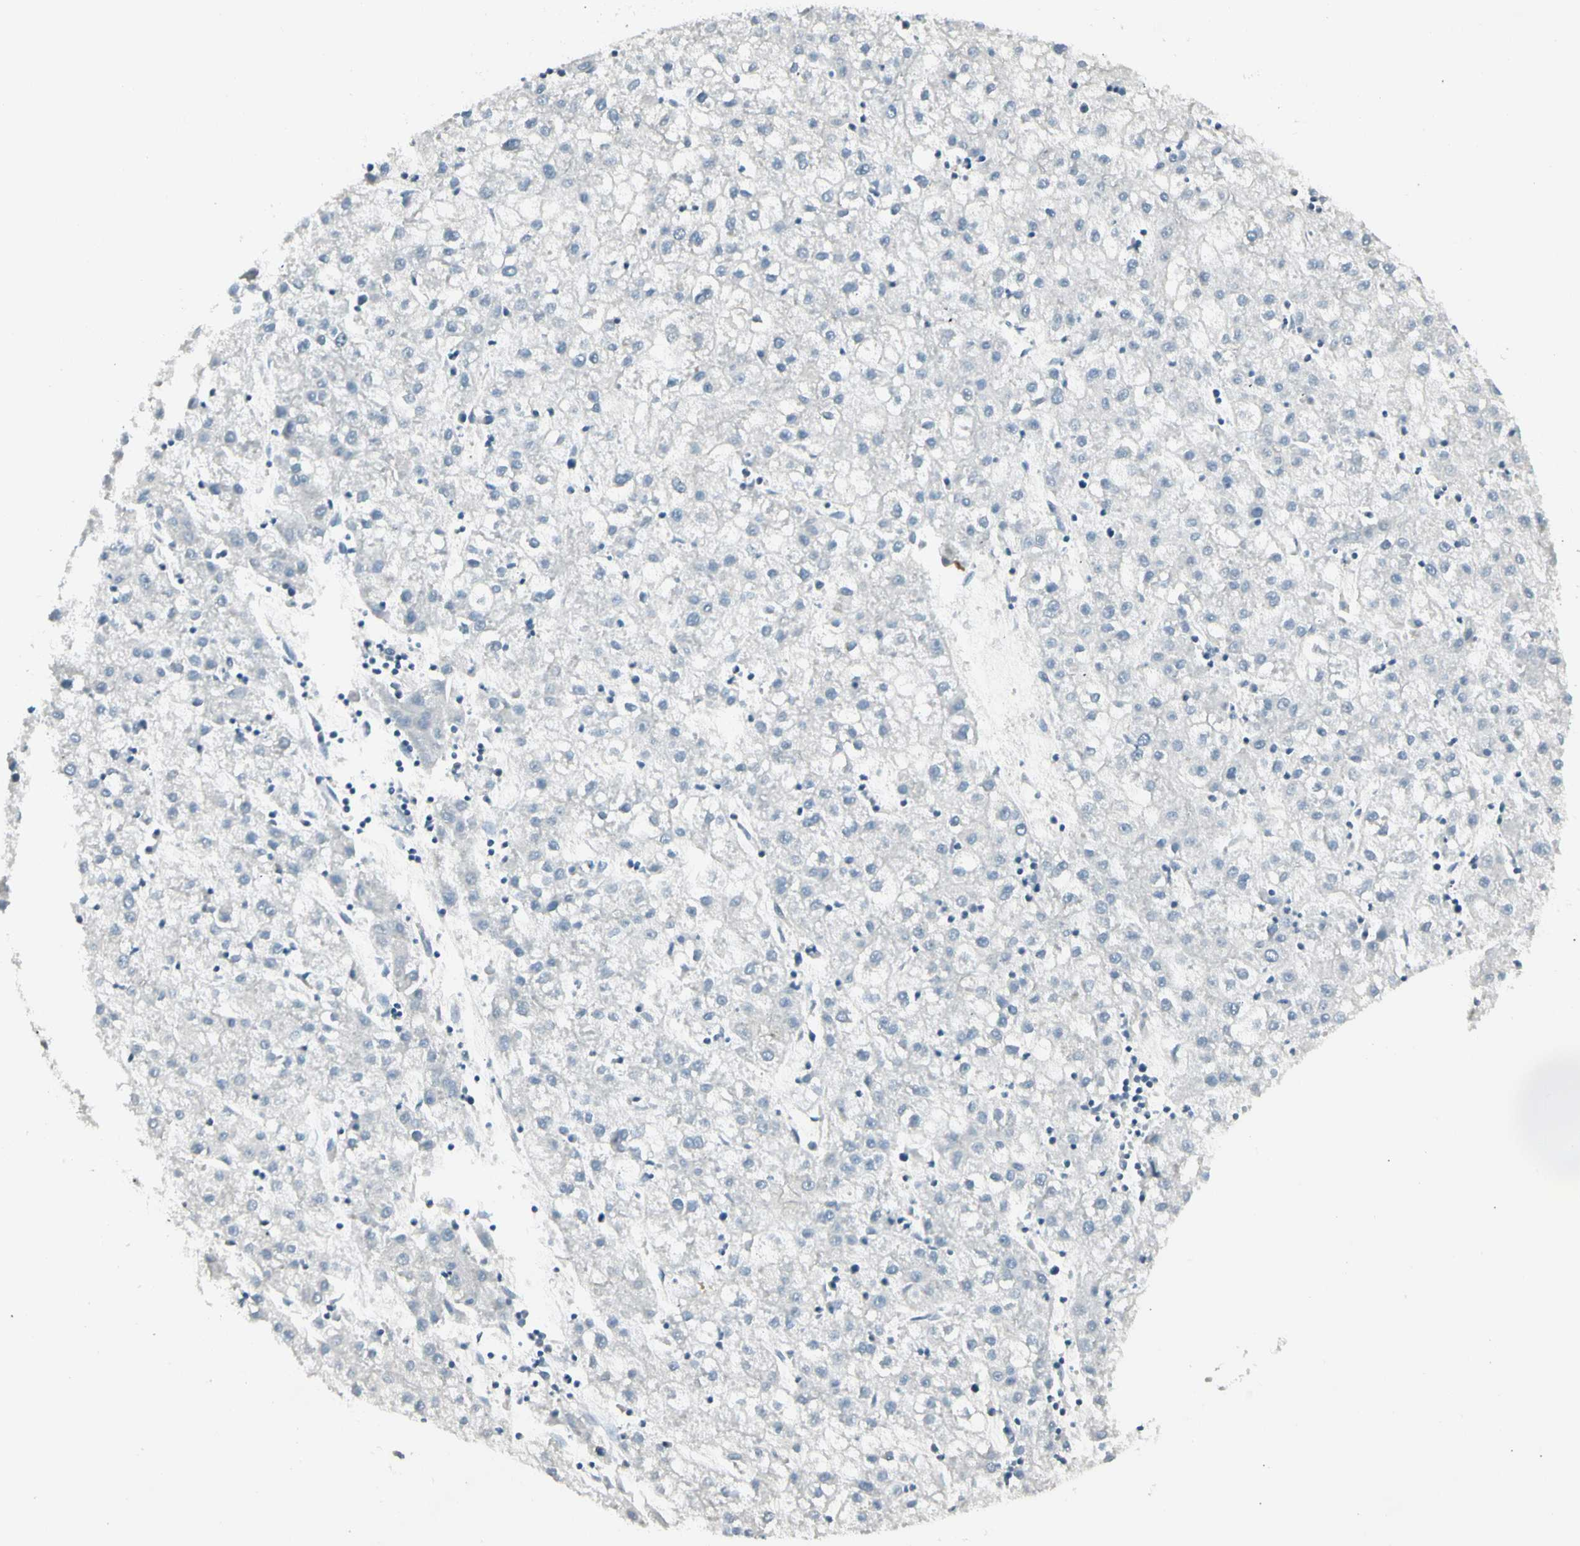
{"staining": {"intensity": "negative", "quantity": "none", "location": "none"}, "tissue": "liver cancer", "cell_type": "Tumor cells", "image_type": "cancer", "snomed": [{"axis": "morphology", "description": "Carcinoma, Hepatocellular, NOS"}, {"axis": "topography", "description": "Liver"}], "caption": "Protein analysis of liver hepatocellular carcinoma reveals no significant staining in tumor cells.", "gene": "ADGRA3", "patient": {"sex": "male", "age": 72}}